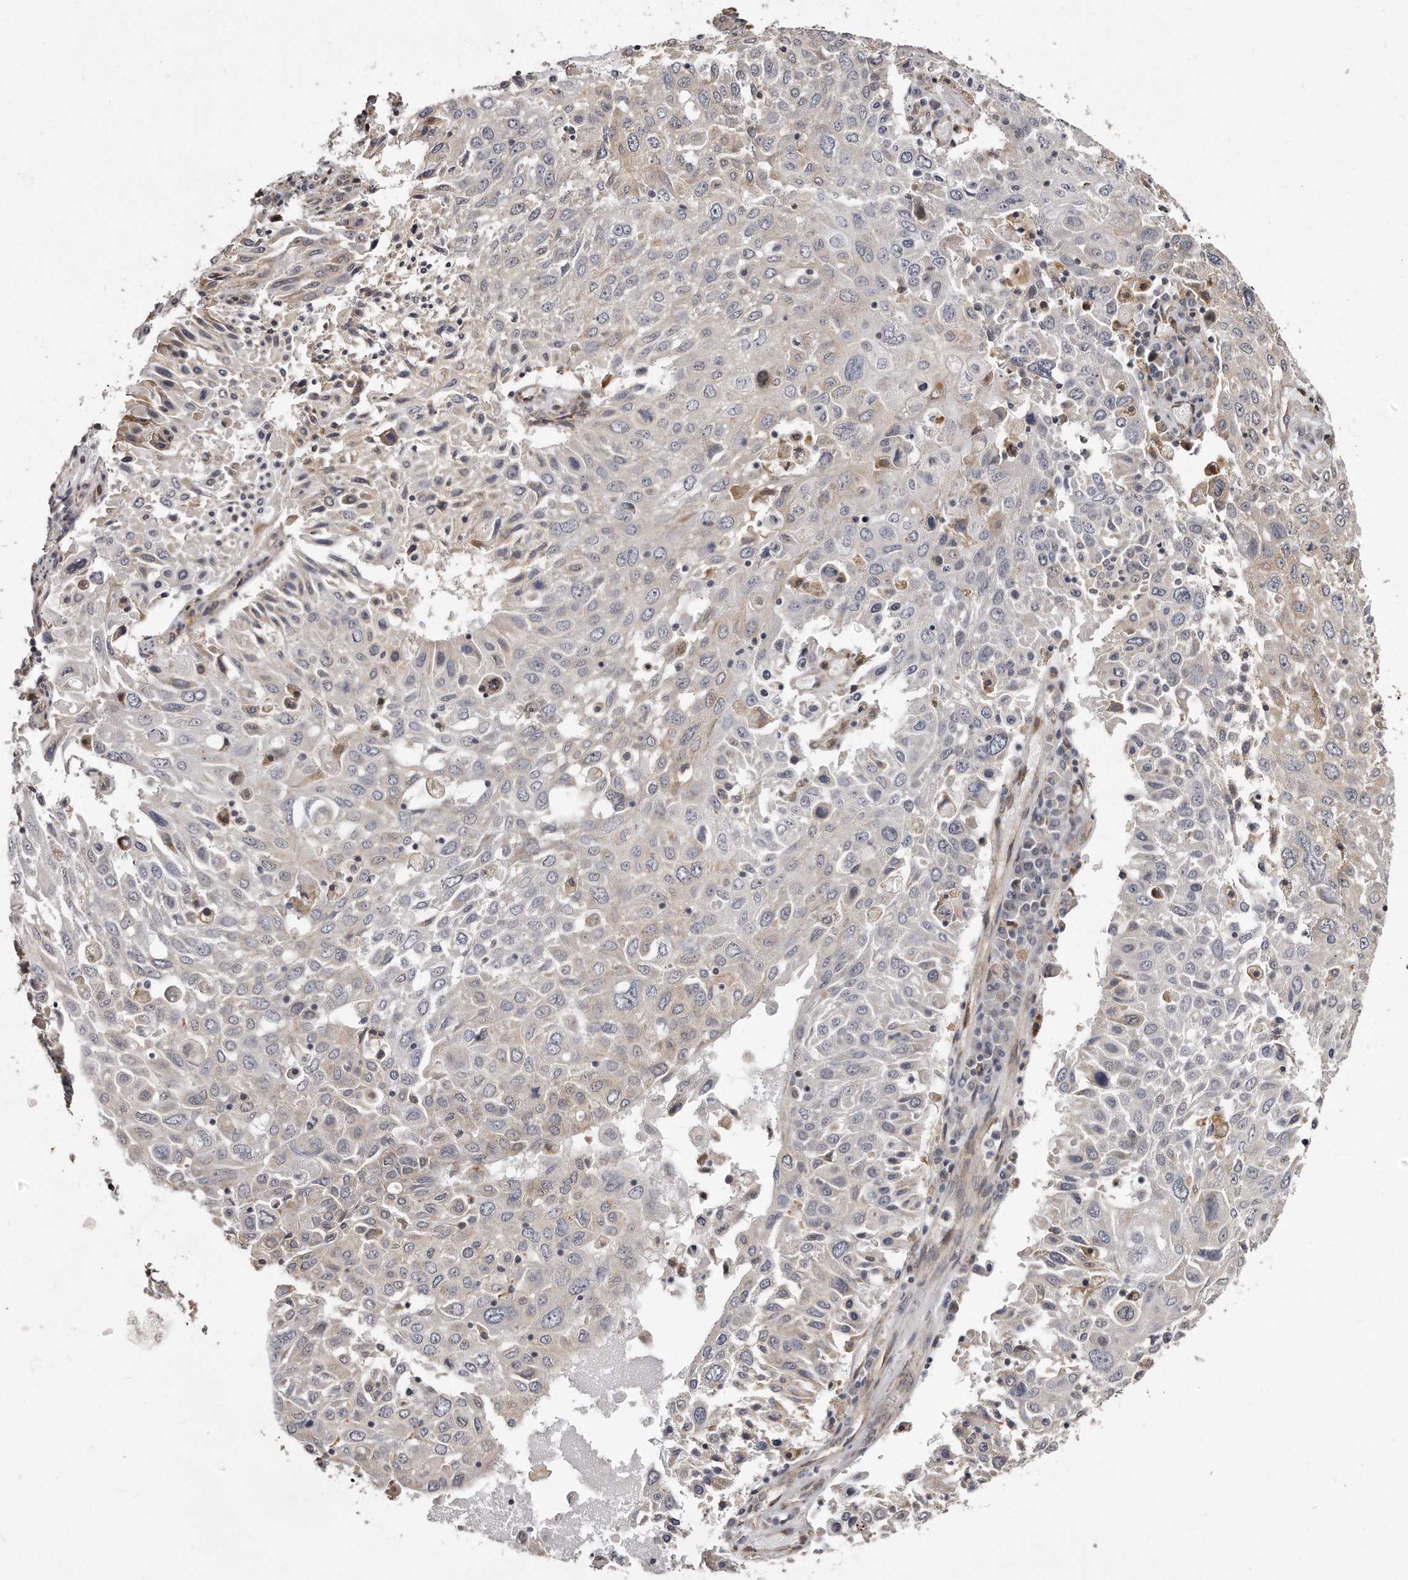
{"staining": {"intensity": "negative", "quantity": "none", "location": "none"}, "tissue": "lung cancer", "cell_type": "Tumor cells", "image_type": "cancer", "snomed": [{"axis": "morphology", "description": "Squamous cell carcinoma, NOS"}, {"axis": "topography", "description": "Lung"}], "caption": "There is no significant staining in tumor cells of lung squamous cell carcinoma.", "gene": "TRAPPC14", "patient": {"sex": "male", "age": 65}}